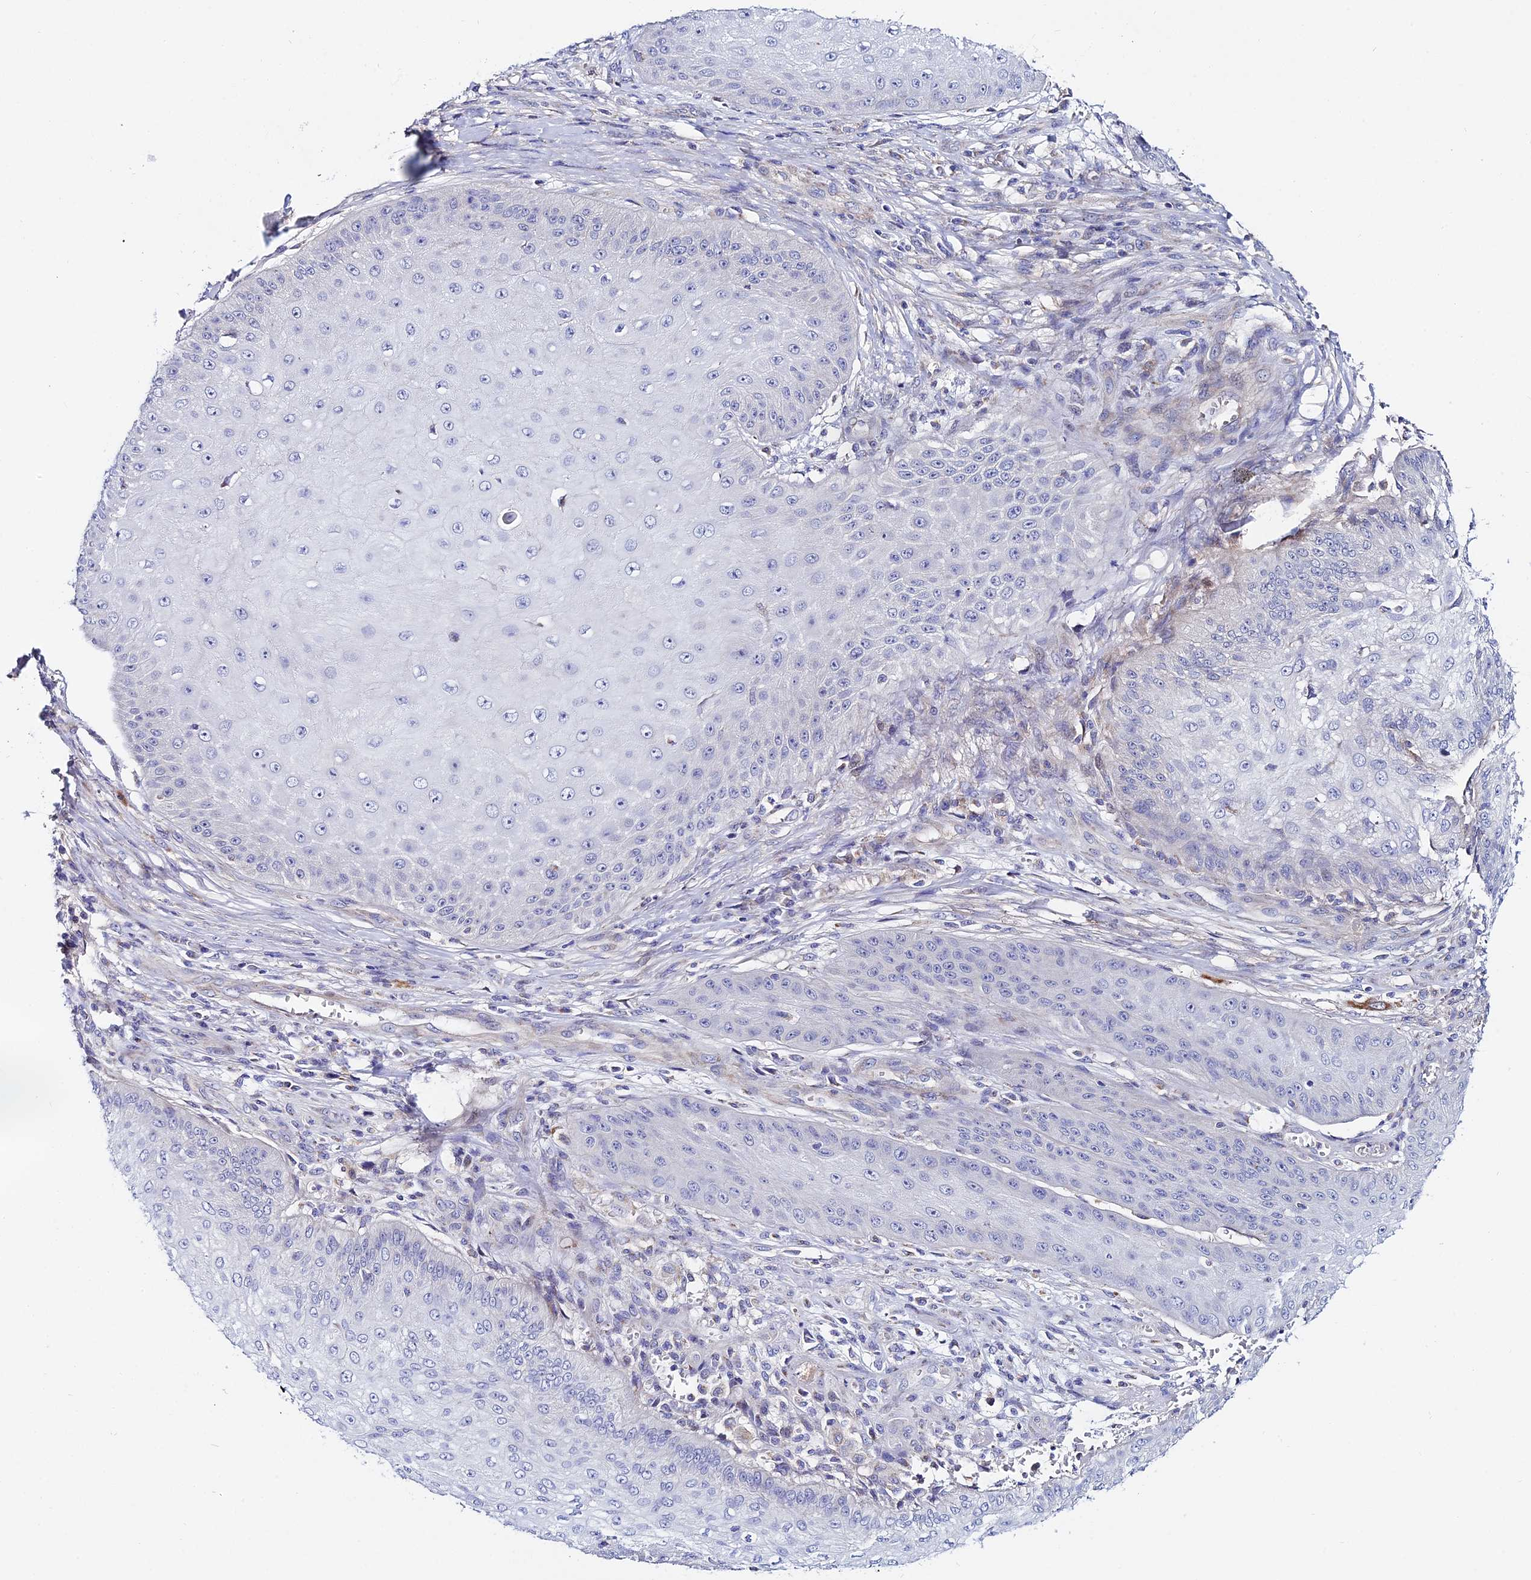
{"staining": {"intensity": "negative", "quantity": "none", "location": "none"}, "tissue": "skin cancer", "cell_type": "Tumor cells", "image_type": "cancer", "snomed": [{"axis": "morphology", "description": "Squamous cell carcinoma, NOS"}, {"axis": "topography", "description": "Skin"}], "caption": "Skin cancer (squamous cell carcinoma) was stained to show a protein in brown. There is no significant positivity in tumor cells. (Brightfield microscopy of DAB (3,3'-diaminobenzidine) IHC at high magnification).", "gene": "ACOT2", "patient": {"sex": "male", "age": 70}}